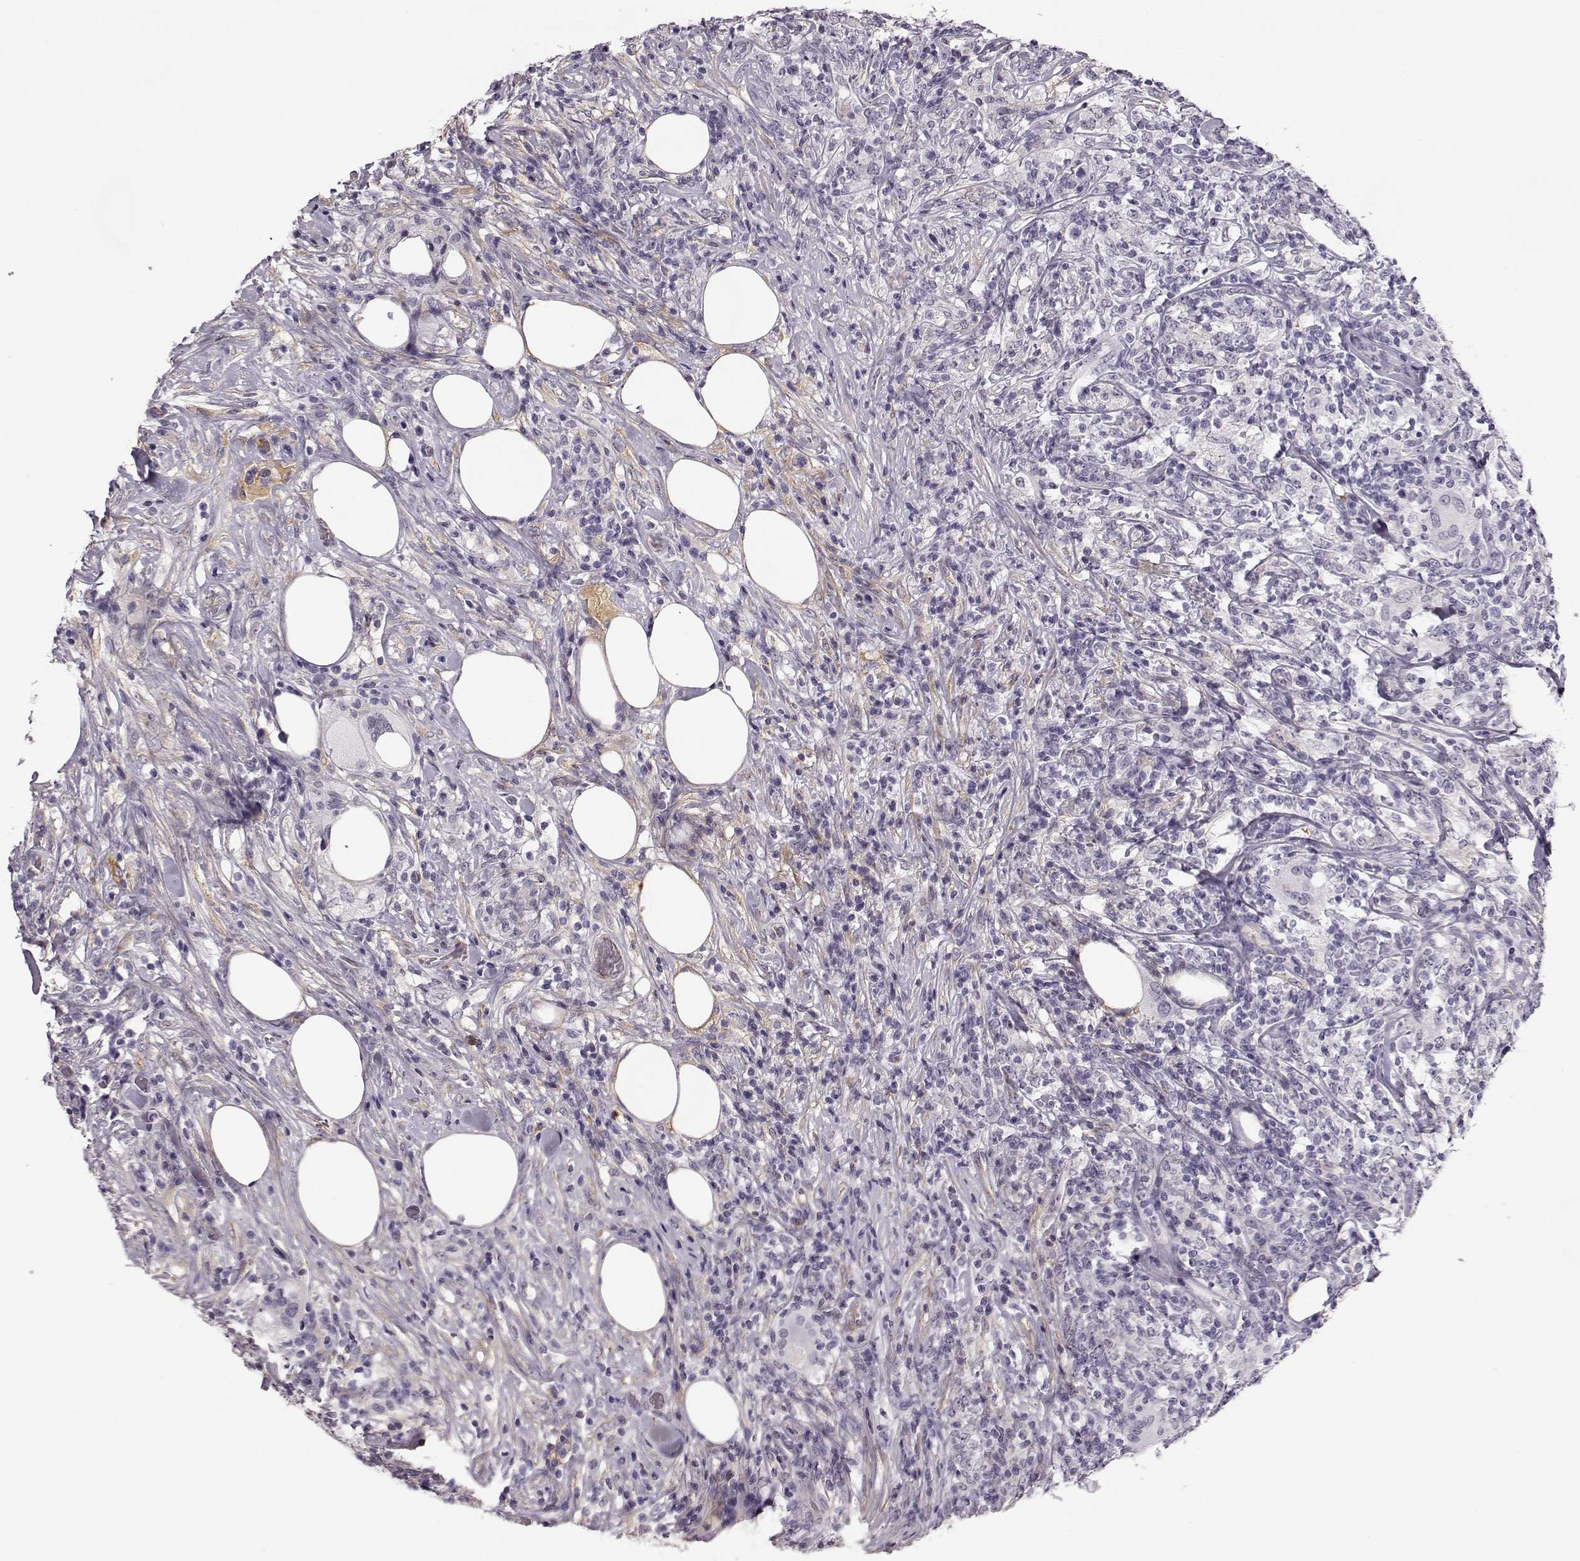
{"staining": {"intensity": "negative", "quantity": "none", "location": "none"}, "tissue": "lymphoma", "cell_type": "Tumor cells", "image_type": "cancer", "snomed": [{"axis": "morphology", "description": "Malignant lymphoma, non-Hodgkin's type, High grade"}, {"axis": "topography", "description": "Lymph node"}], "caption": "Malignant lymphoma, non-Hodgkin's type (high-grade) was stained to show a protein in brown. There is no significant positivity in tumor cells.", "gene": "TRIM69", "patient": {"sex": "female", "age": 84}}